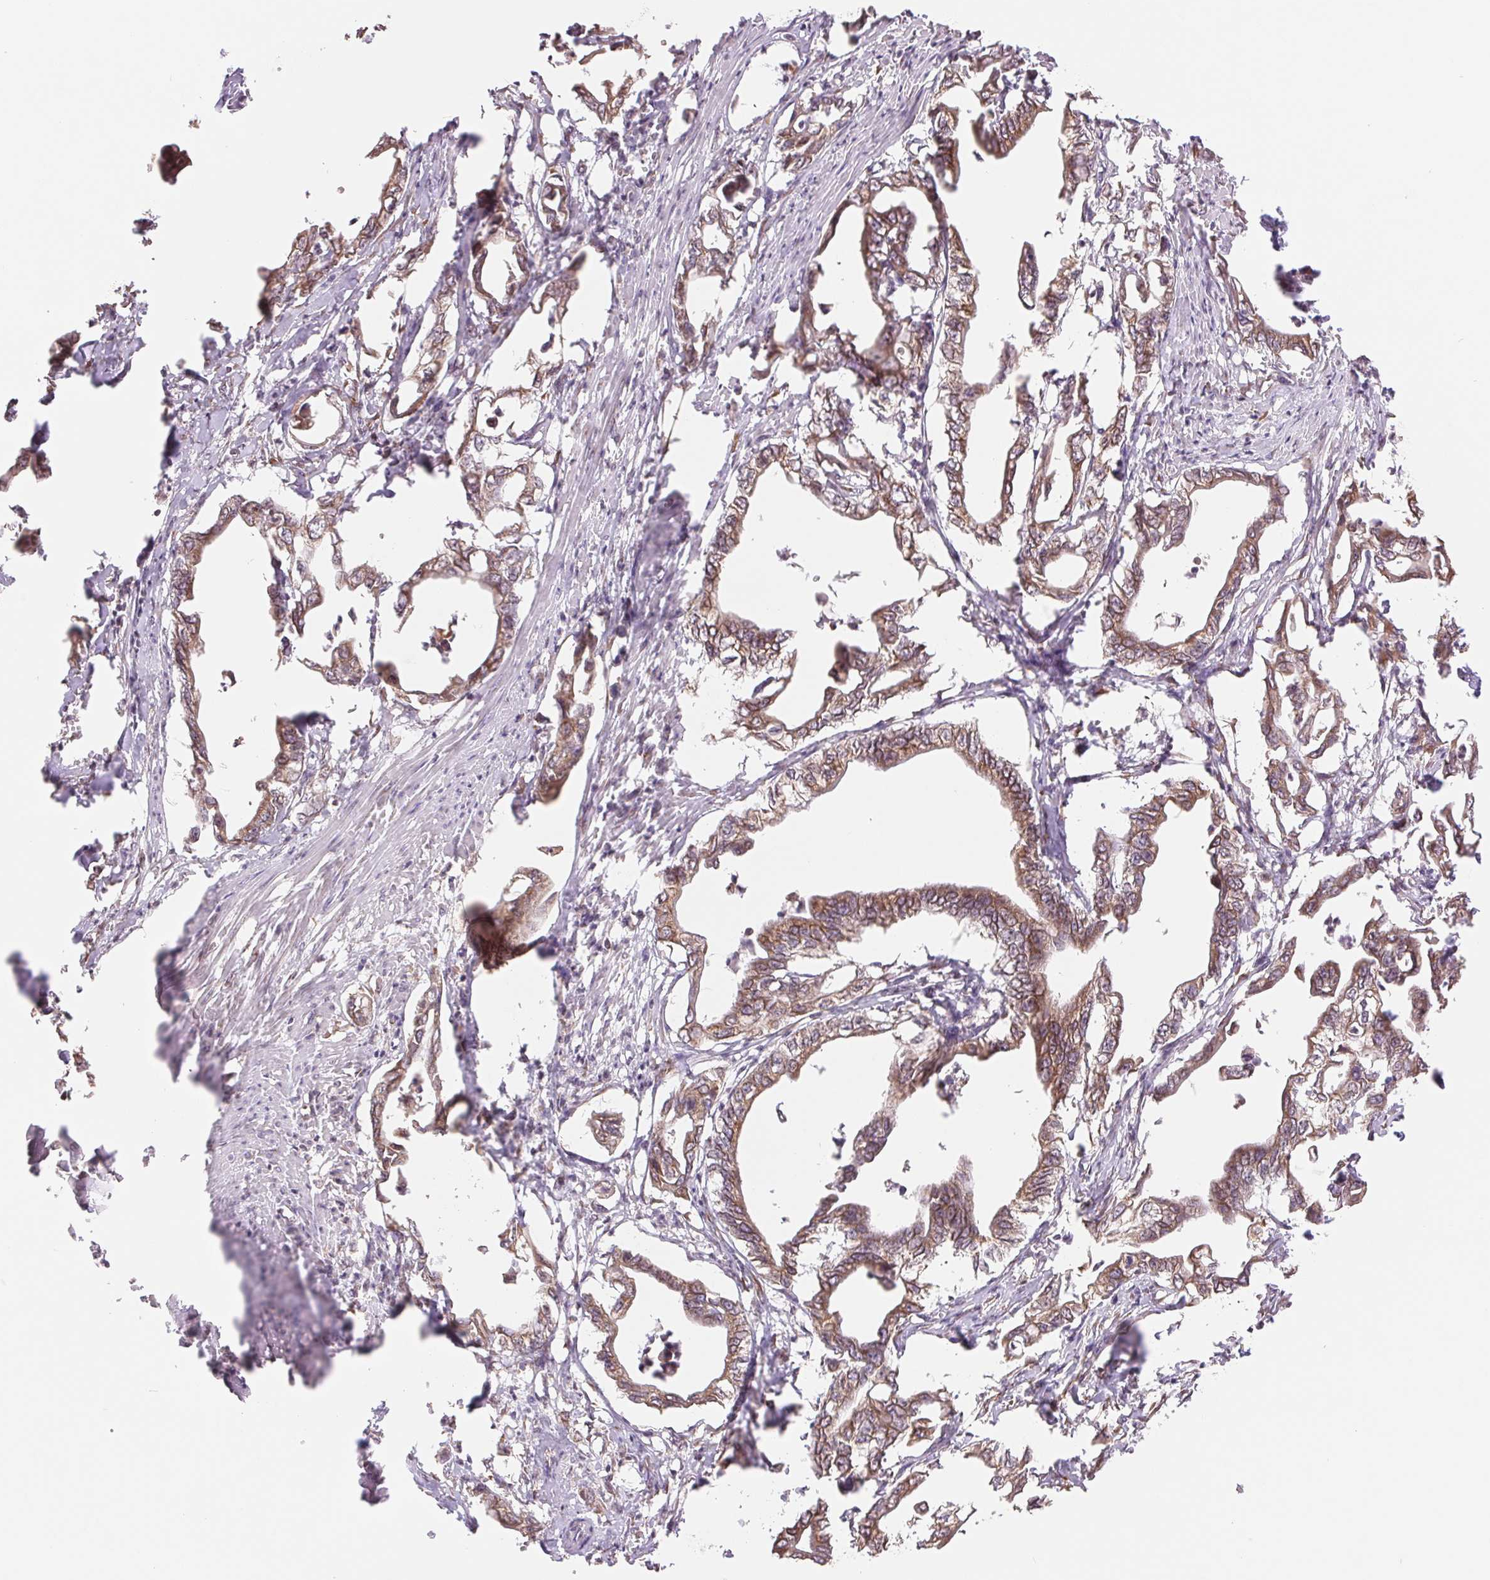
{"staining": {"intensity": "weak", "quantity": ">75%", "location": "cytoplasmic/membranous"}, "tissue": "pancreatic cancer", "cell_type": "Tumor cells", "image_type": "cancer", "snomed": [{"axis": "morphology", "description": "Adenocarcinoma, NOS"}, {"axis": "topography", "description": "Pancreas"}], "caption": "Adenocarcinoma (pancreatic) stained with a protein marker shows weak staining in tumor cells.", "gene": "RPN1", "patient": {"sex": "male", "age": 61}}